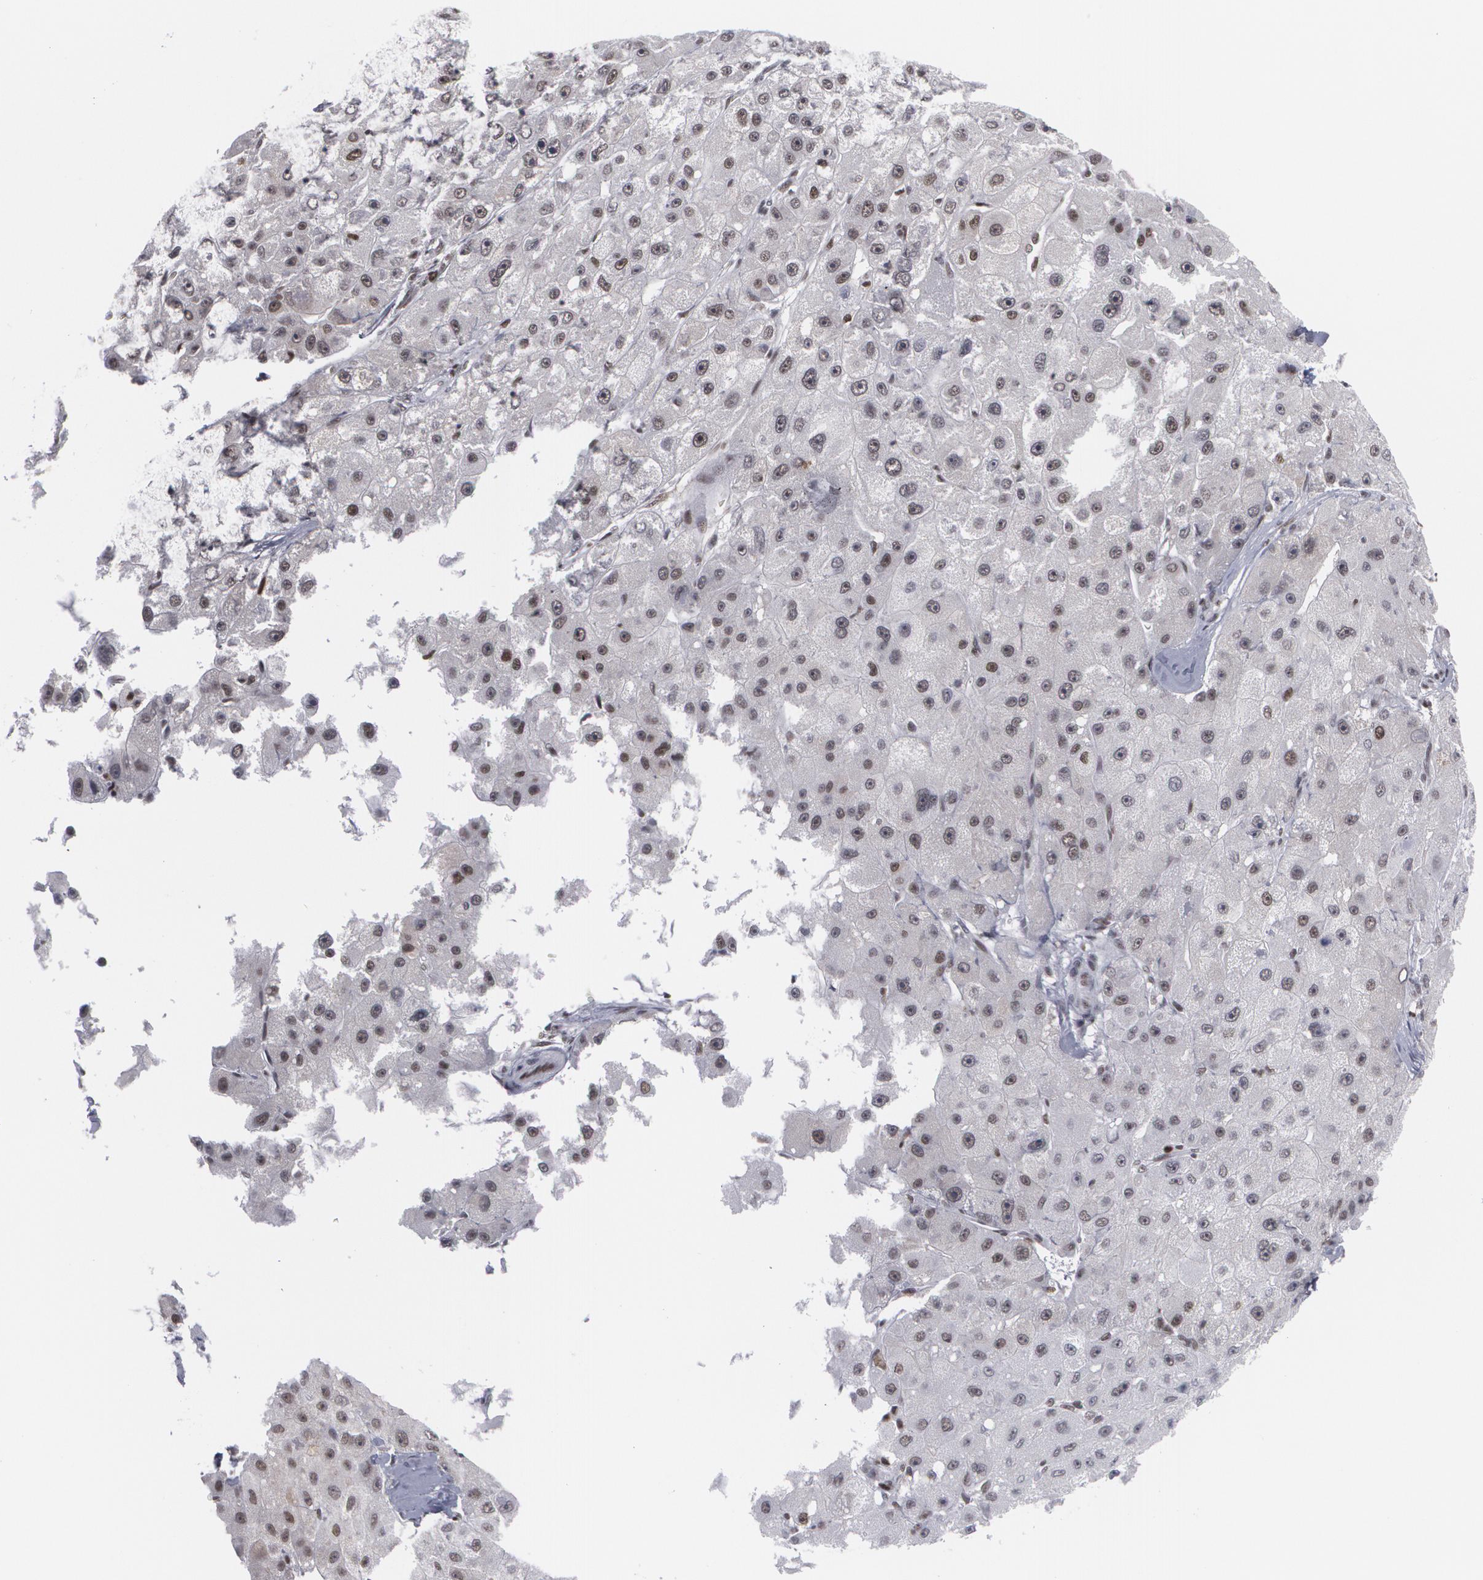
{"staining": {"intensity": "weak", "quantity": "25%-75%", "location": "nuclear"}, "tissue": "liver cancer", "cell_type": "Tumor cells", "image_type": "cancer", "snomed": [{"axis": "morphology", "description": "Carcinoma, Hepatocellular, NOS"}, {"axis": "topography", "description": "Liver"}], "caption": "Immunohistochemical staining of liver cancer (hepatocellular carcinoma) displays low levels of weak nuclear expression in approximately 25%-75% of tumor cells. Immunohistochemistry (ihc) stains the protein of interest in brown and the nuclei are stained blue.", "gene": "MCL1", "patient": {"sex": "male", "age": 80}}